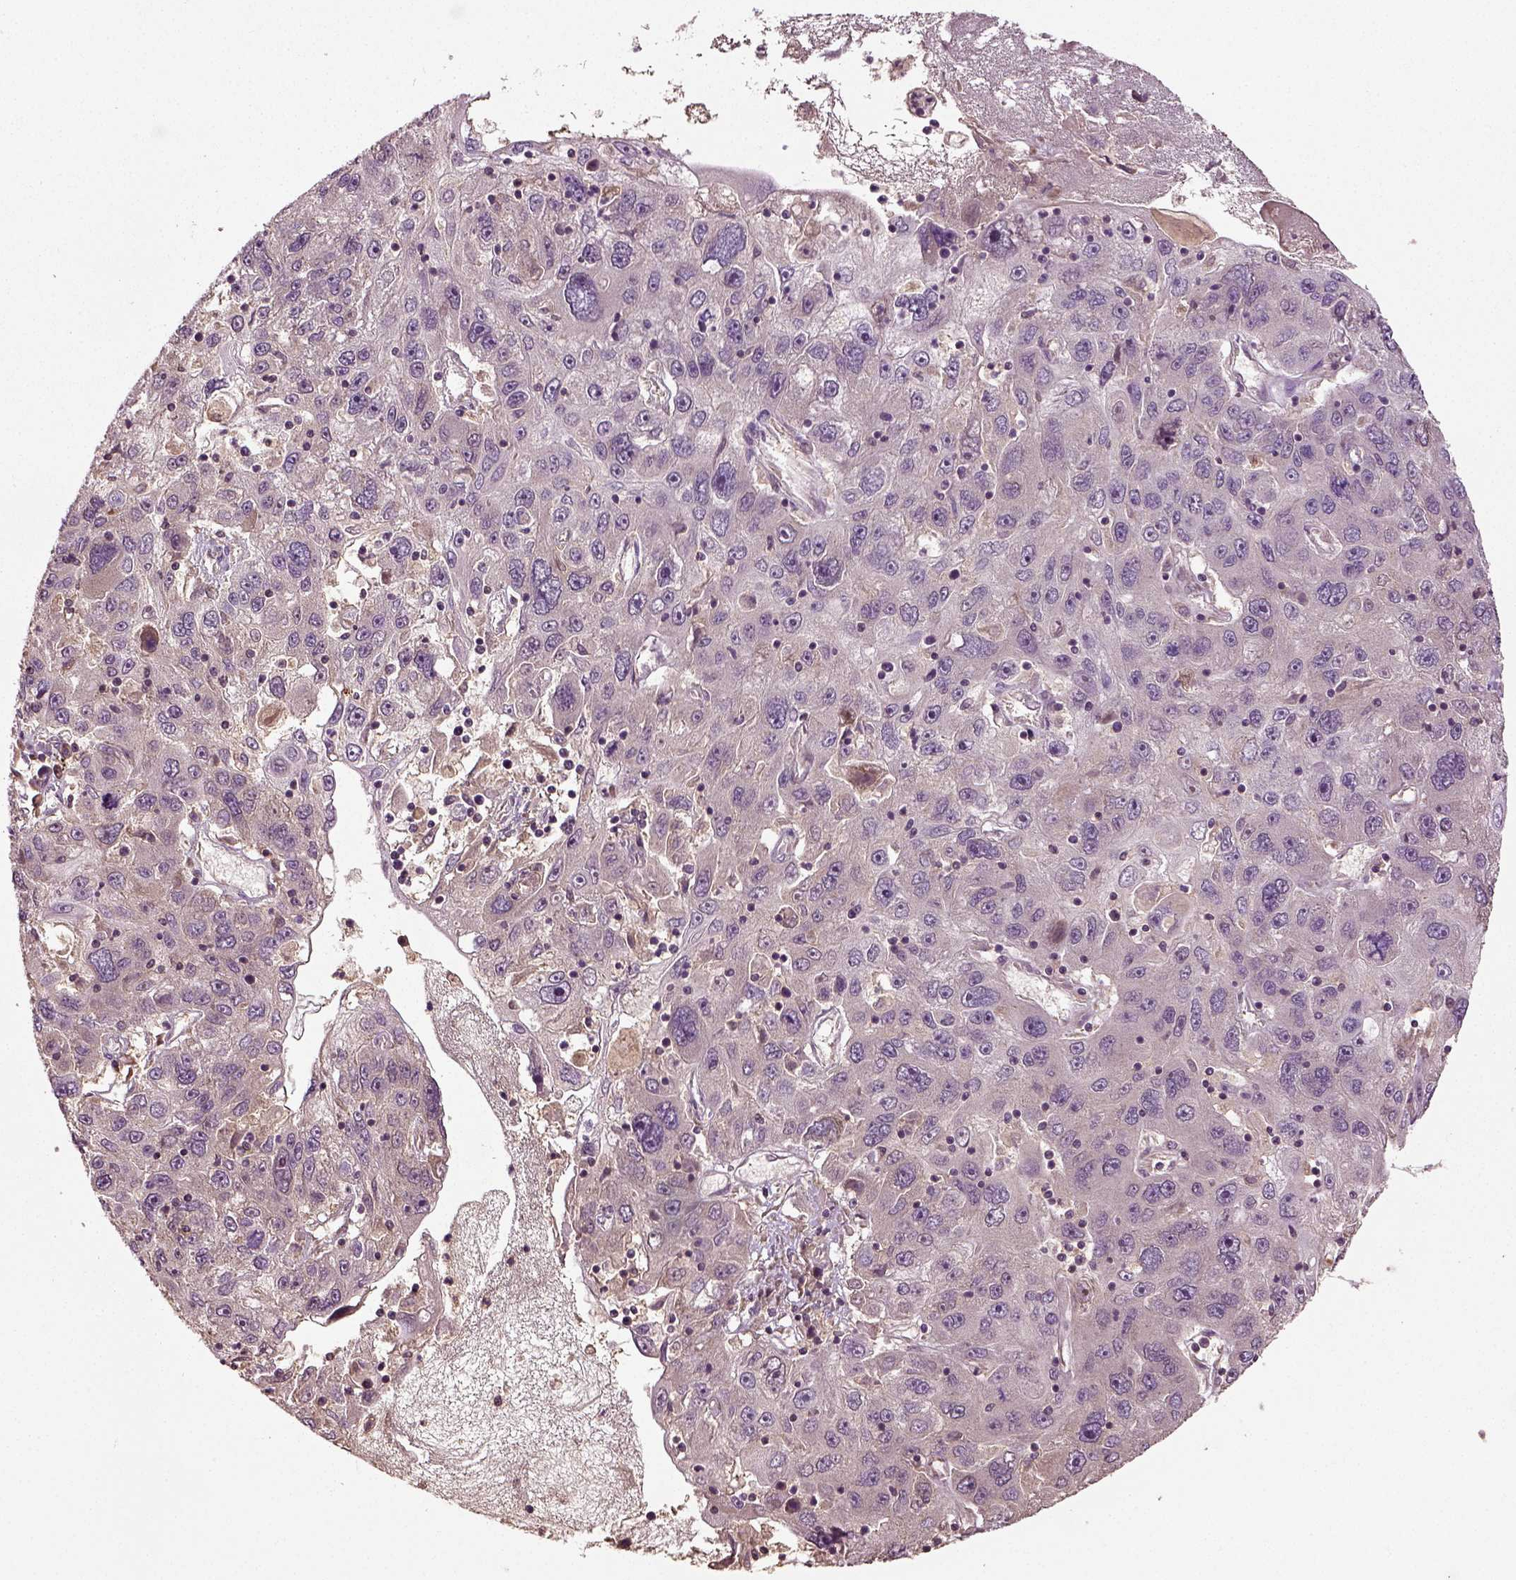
{"staining": {"intensity": "negative", "quantity": "none", "location": "none"}, "tissue": "stomach cancer", "cell_type": "Tumor cells", "image_type": "cancer", "snomed": [{"axis": "morphology", "description": "Adenocarcinoma, NOS"}, {"axis": "topography", "description": "Stomach"}], "caption": "This is an IHC photomicrograph of stomach cancer. There is no positivity in tumor cells.", "gene": "ERV3-1", "patient": {"sex": "male", "age": 56}}